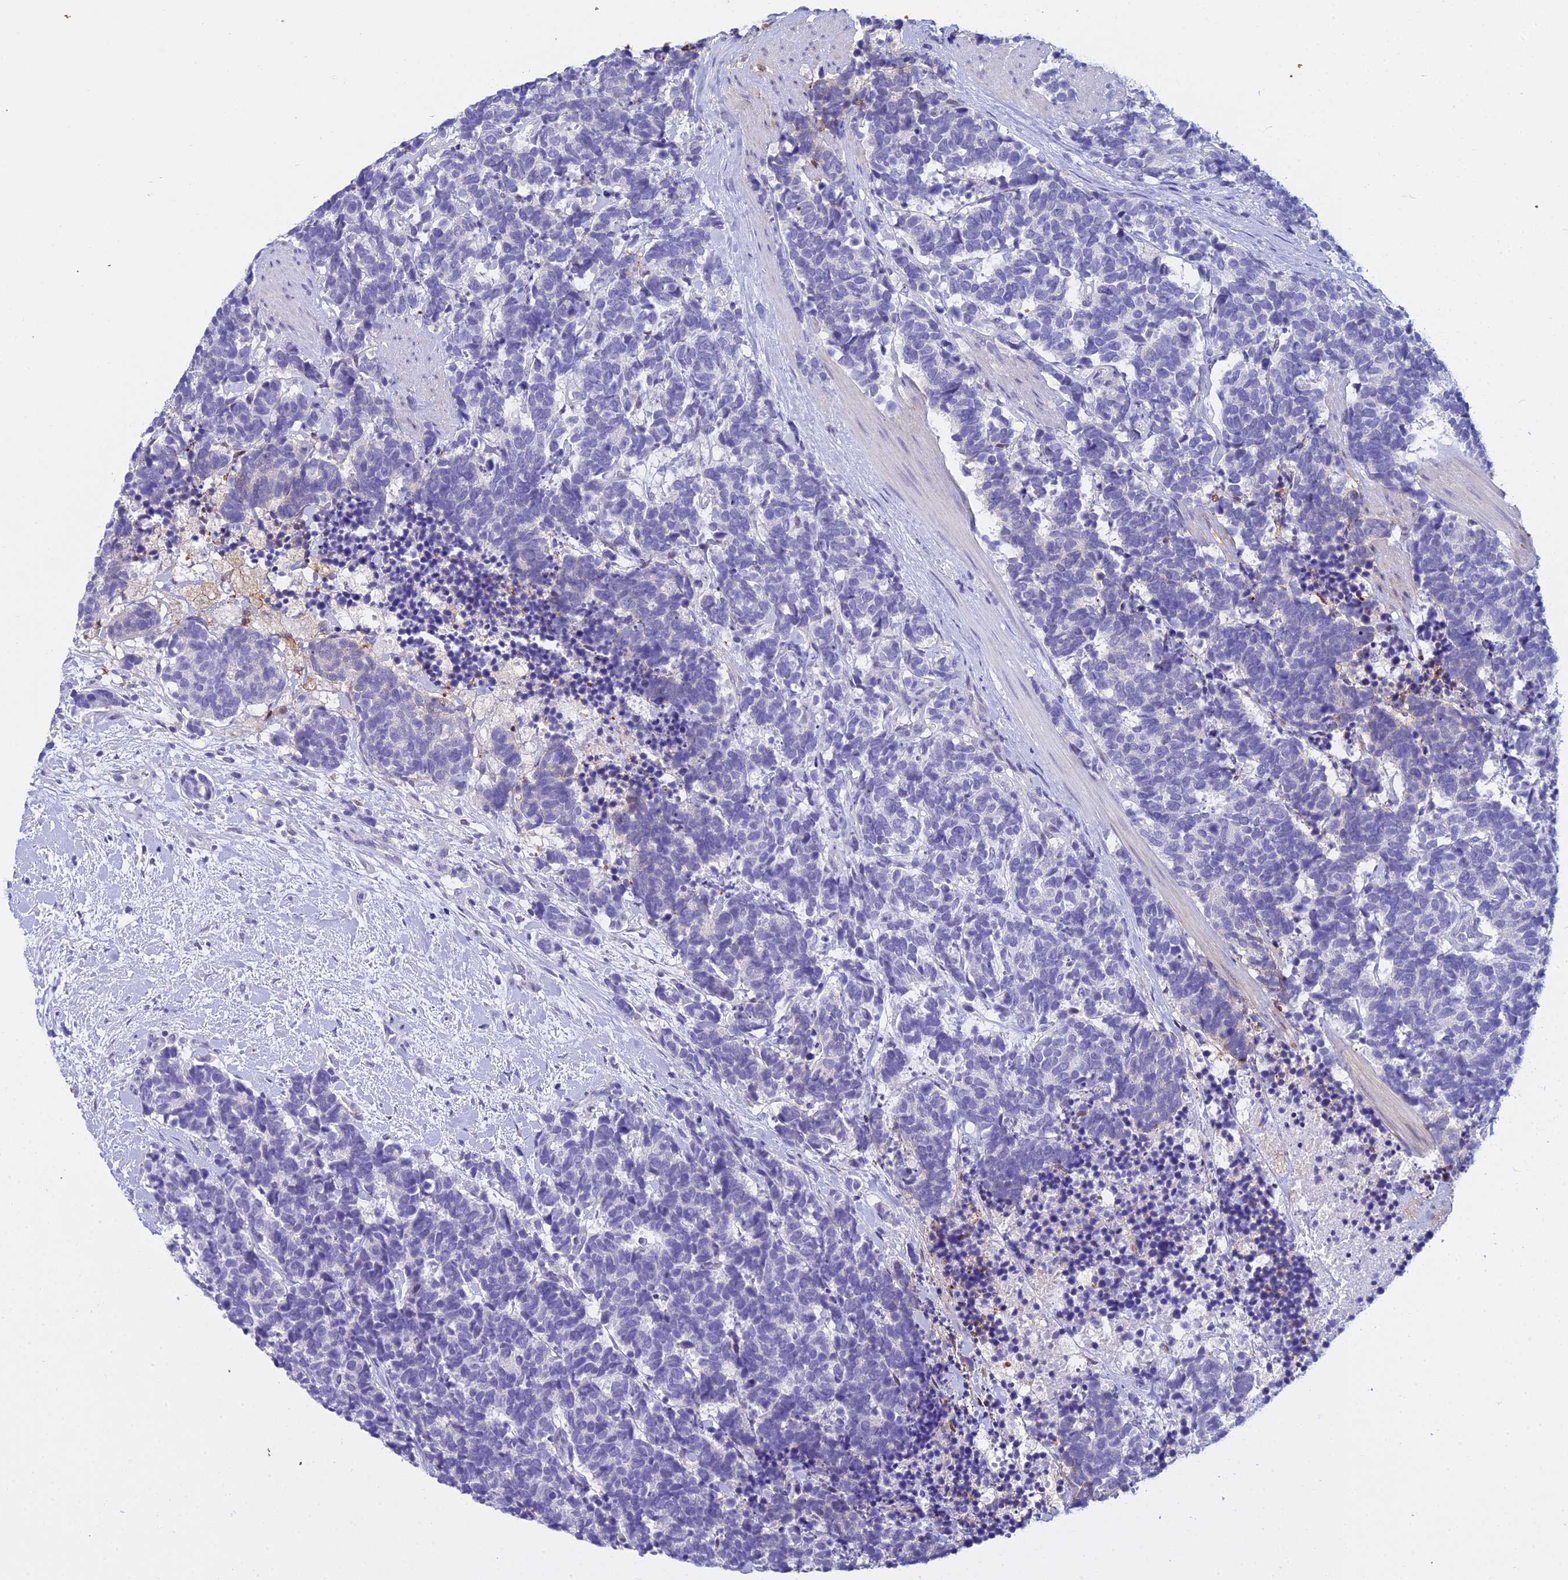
{"staining": {"intensity": "negative", "quantity": "none", "location": "none"}, "tissue": "carcinoid", "cell_type": "Tumor cells", "image_type": "cancer", "snomed": [{"axis": "morphology", "description": "Carcinoma, NOS"}, {"axis": "morphology", "description": "Carcinoid, malignant, NOS"}, {"axis": "topography", "description": "Prostate"}], "caption": "This is a image of immunohistochemistry staining of carcinoid (malignant), which shows no staining in tumor cells. The staining was performed using DAB to visualize the protein expression in brown, while the nuclei were stained in blue with hematoxylin (Magnification: 20x).", "gene": "ZMIZ1", "patient": {"sex": "male", "age": 57}}